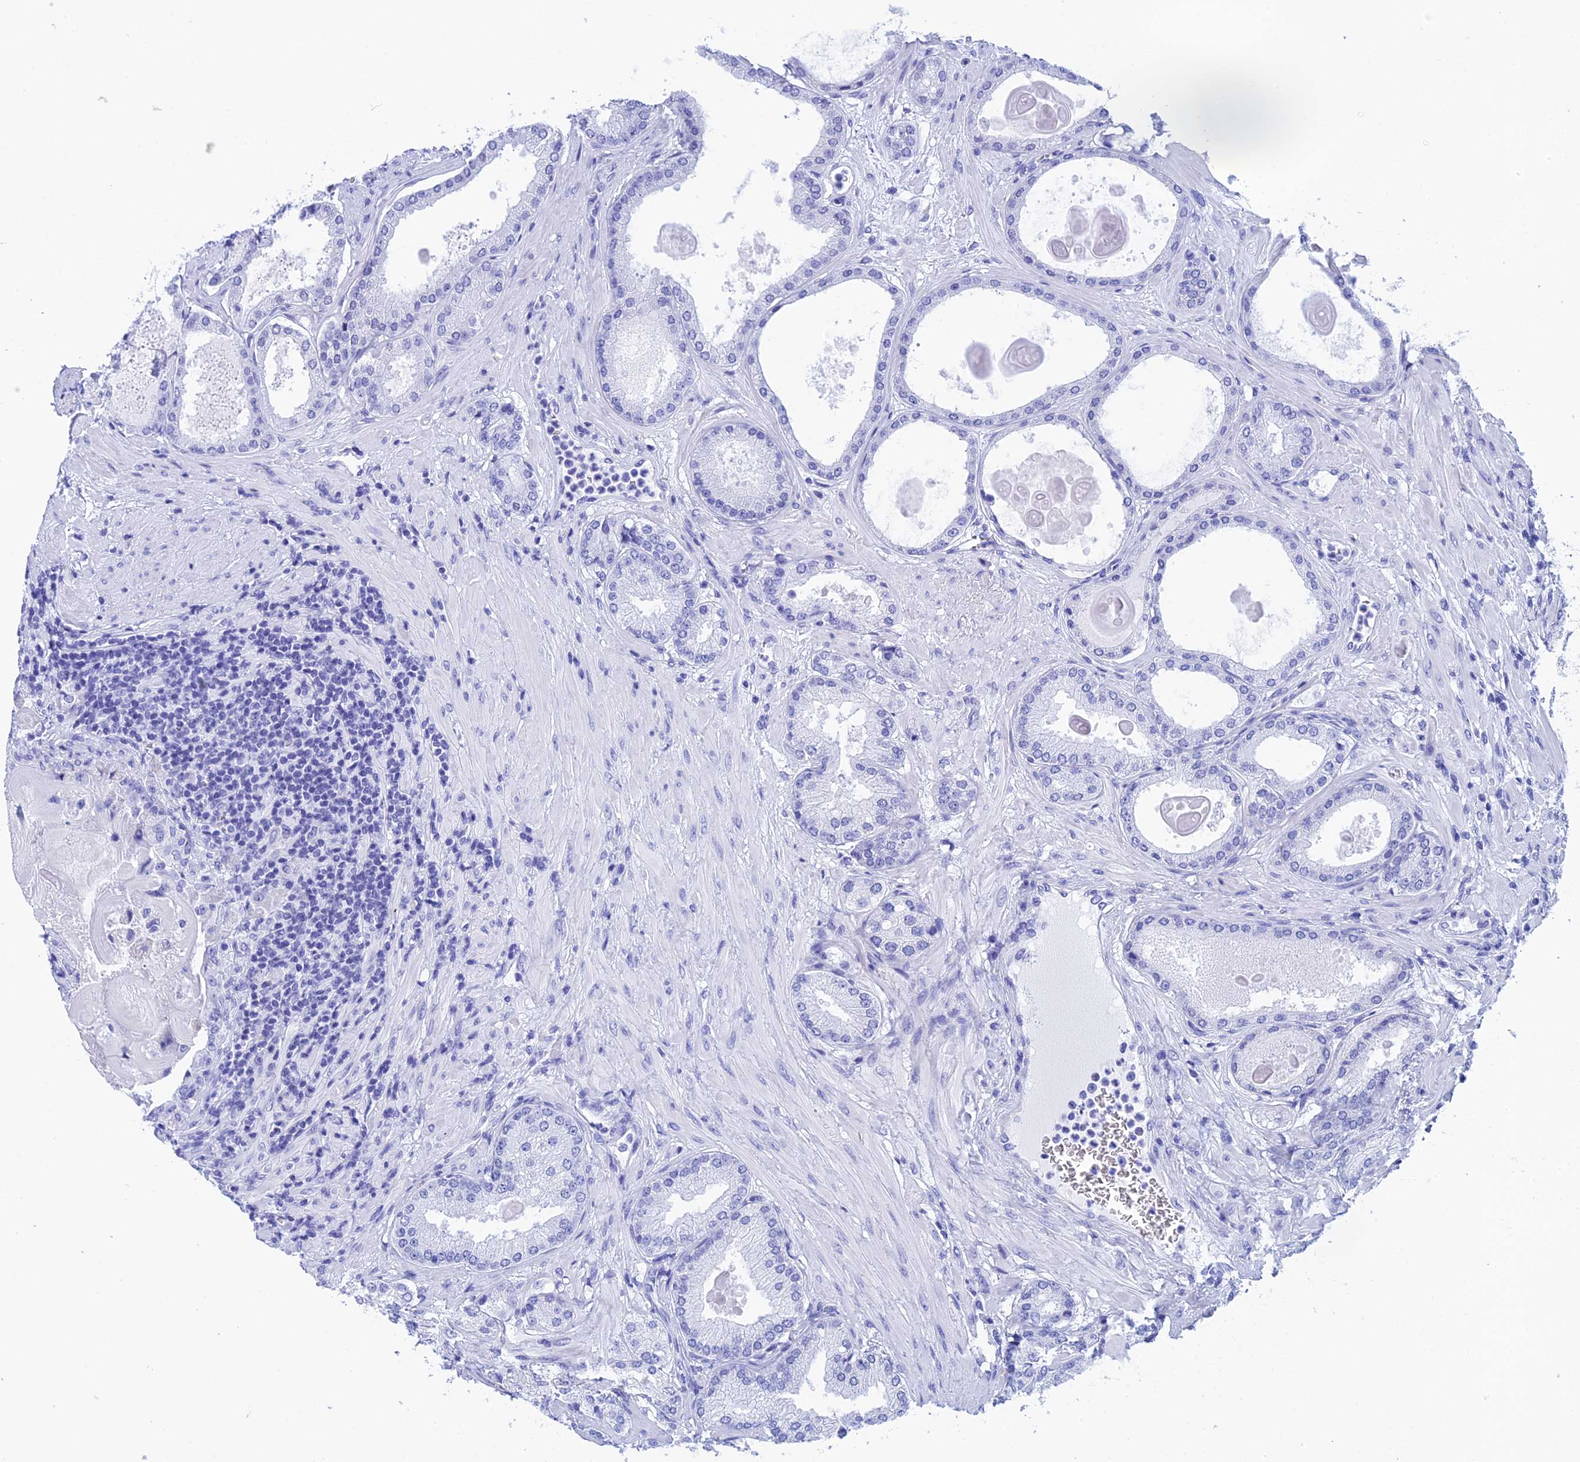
{"staining": {"intensity": "negative", "quantity": "none", "location": "none"}, "tissue": "prostate cancer", "cell_type": "Tumor cells", "image_type": "cancer", "snomed": [{"axis": "morphology", "description": "Adenocarcinoma, Low grade"}, {"axis": "topography", "description": "Prostate"}], "caption": "An immunohistochemistry (IHC) photomicrograph of prostate low-grade adenocarcinoma is shown. There is no staining in tumor cells of prostate low-grade adenocarcinoma.", "gene": "TEX101", "patient": {"sex": "male", "age": 59}}